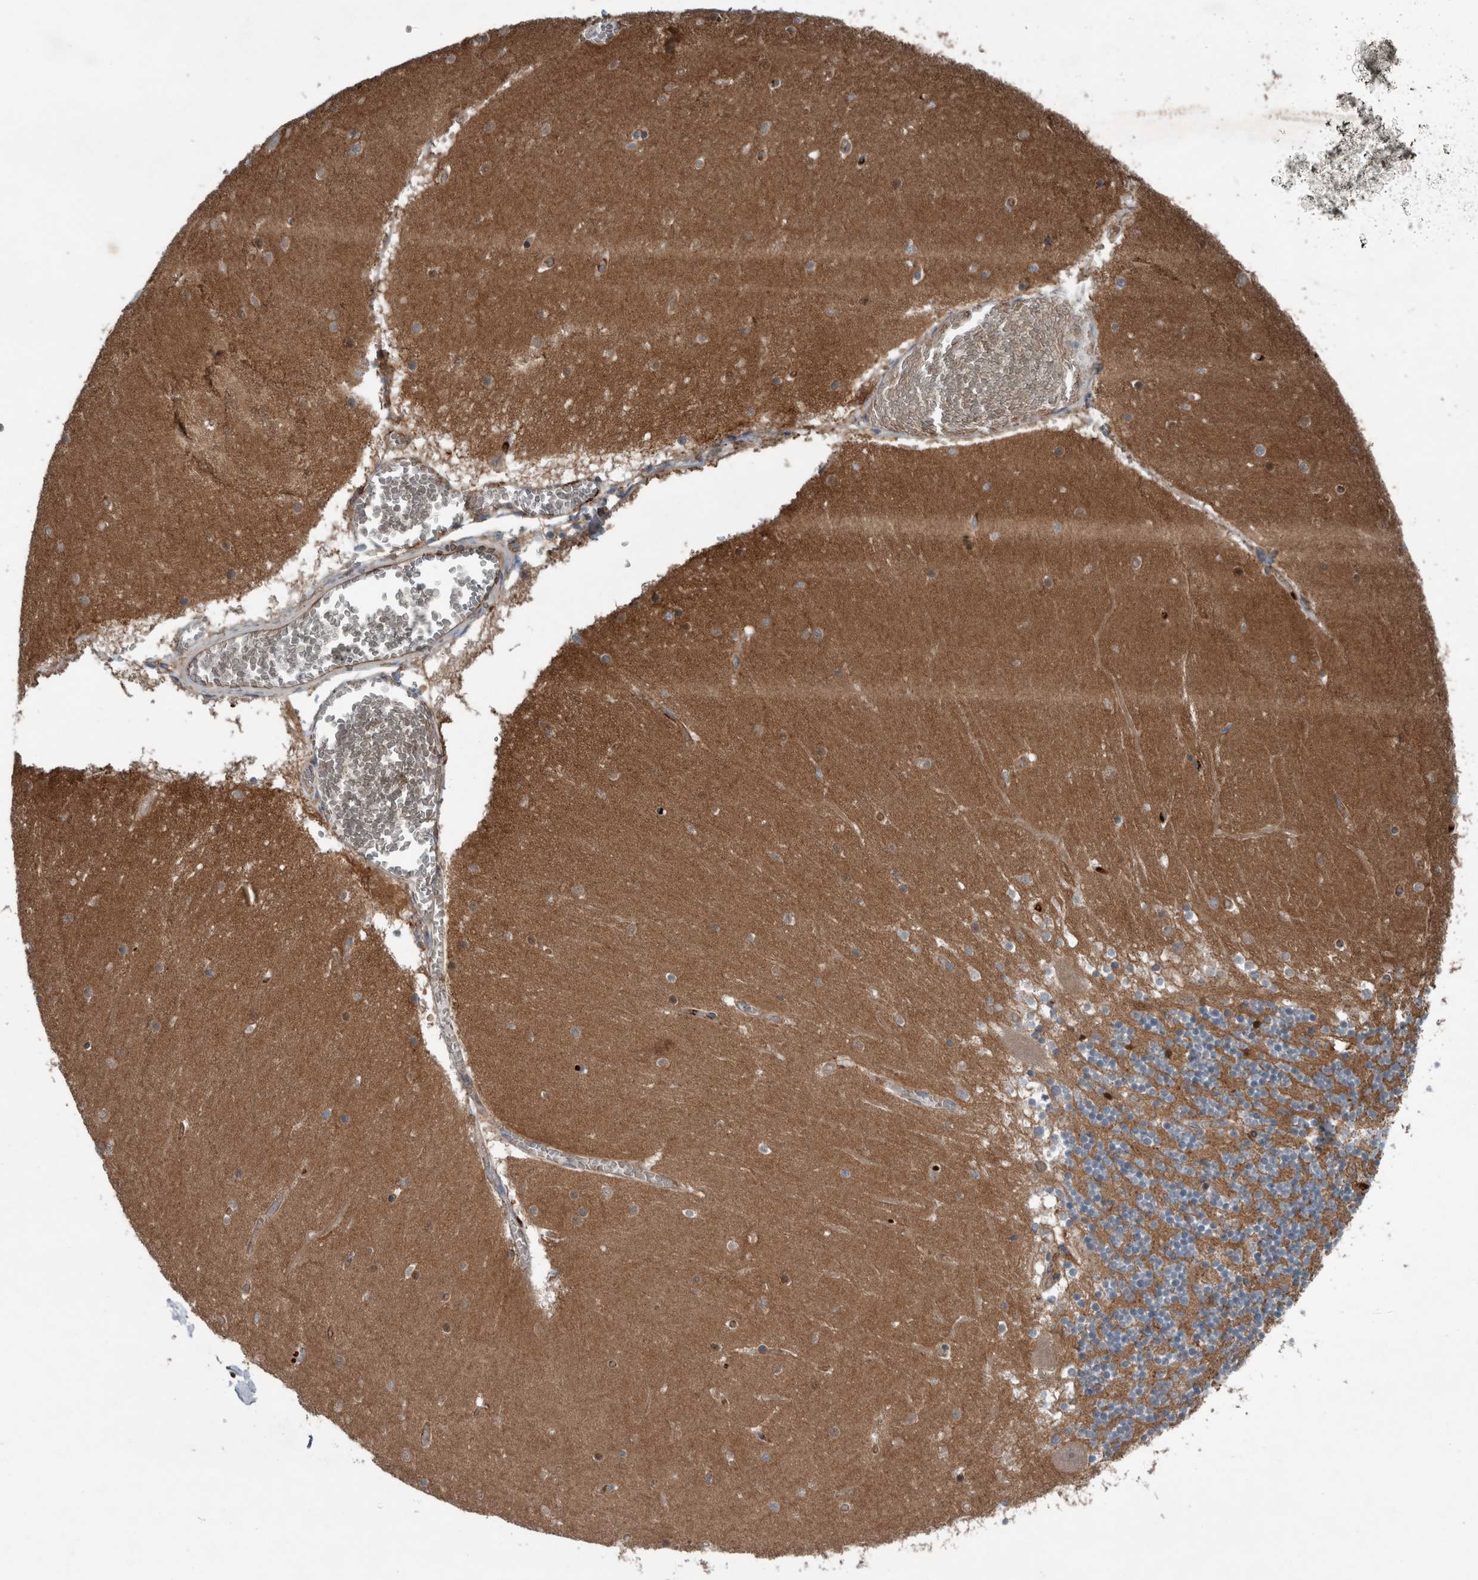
{"staining": {"intensity": "strong", "quantity": ">75%", "location": "cytoplasmic/membranous"}, "tissue": "cerebellum", "cell_type": "Cells in granular layer", "image_type": "normal", "snomed": [{"axis": "morphology", "description": "Normal tissue, NOS"}, {"axis": "topography", "description": "Cerebellum"}], "caption": "A brown stain shows strong cytoplasmic/membranous expression of a protein in cells in granular layer of unremarkable human cerebellum. The staining was performed using DAB, with brown indicating positive protein expression. Nuclei are stained blue with hematoxylin.", "gene": "GLT8D2", "patient": {"sex": "female", "age": 28}}